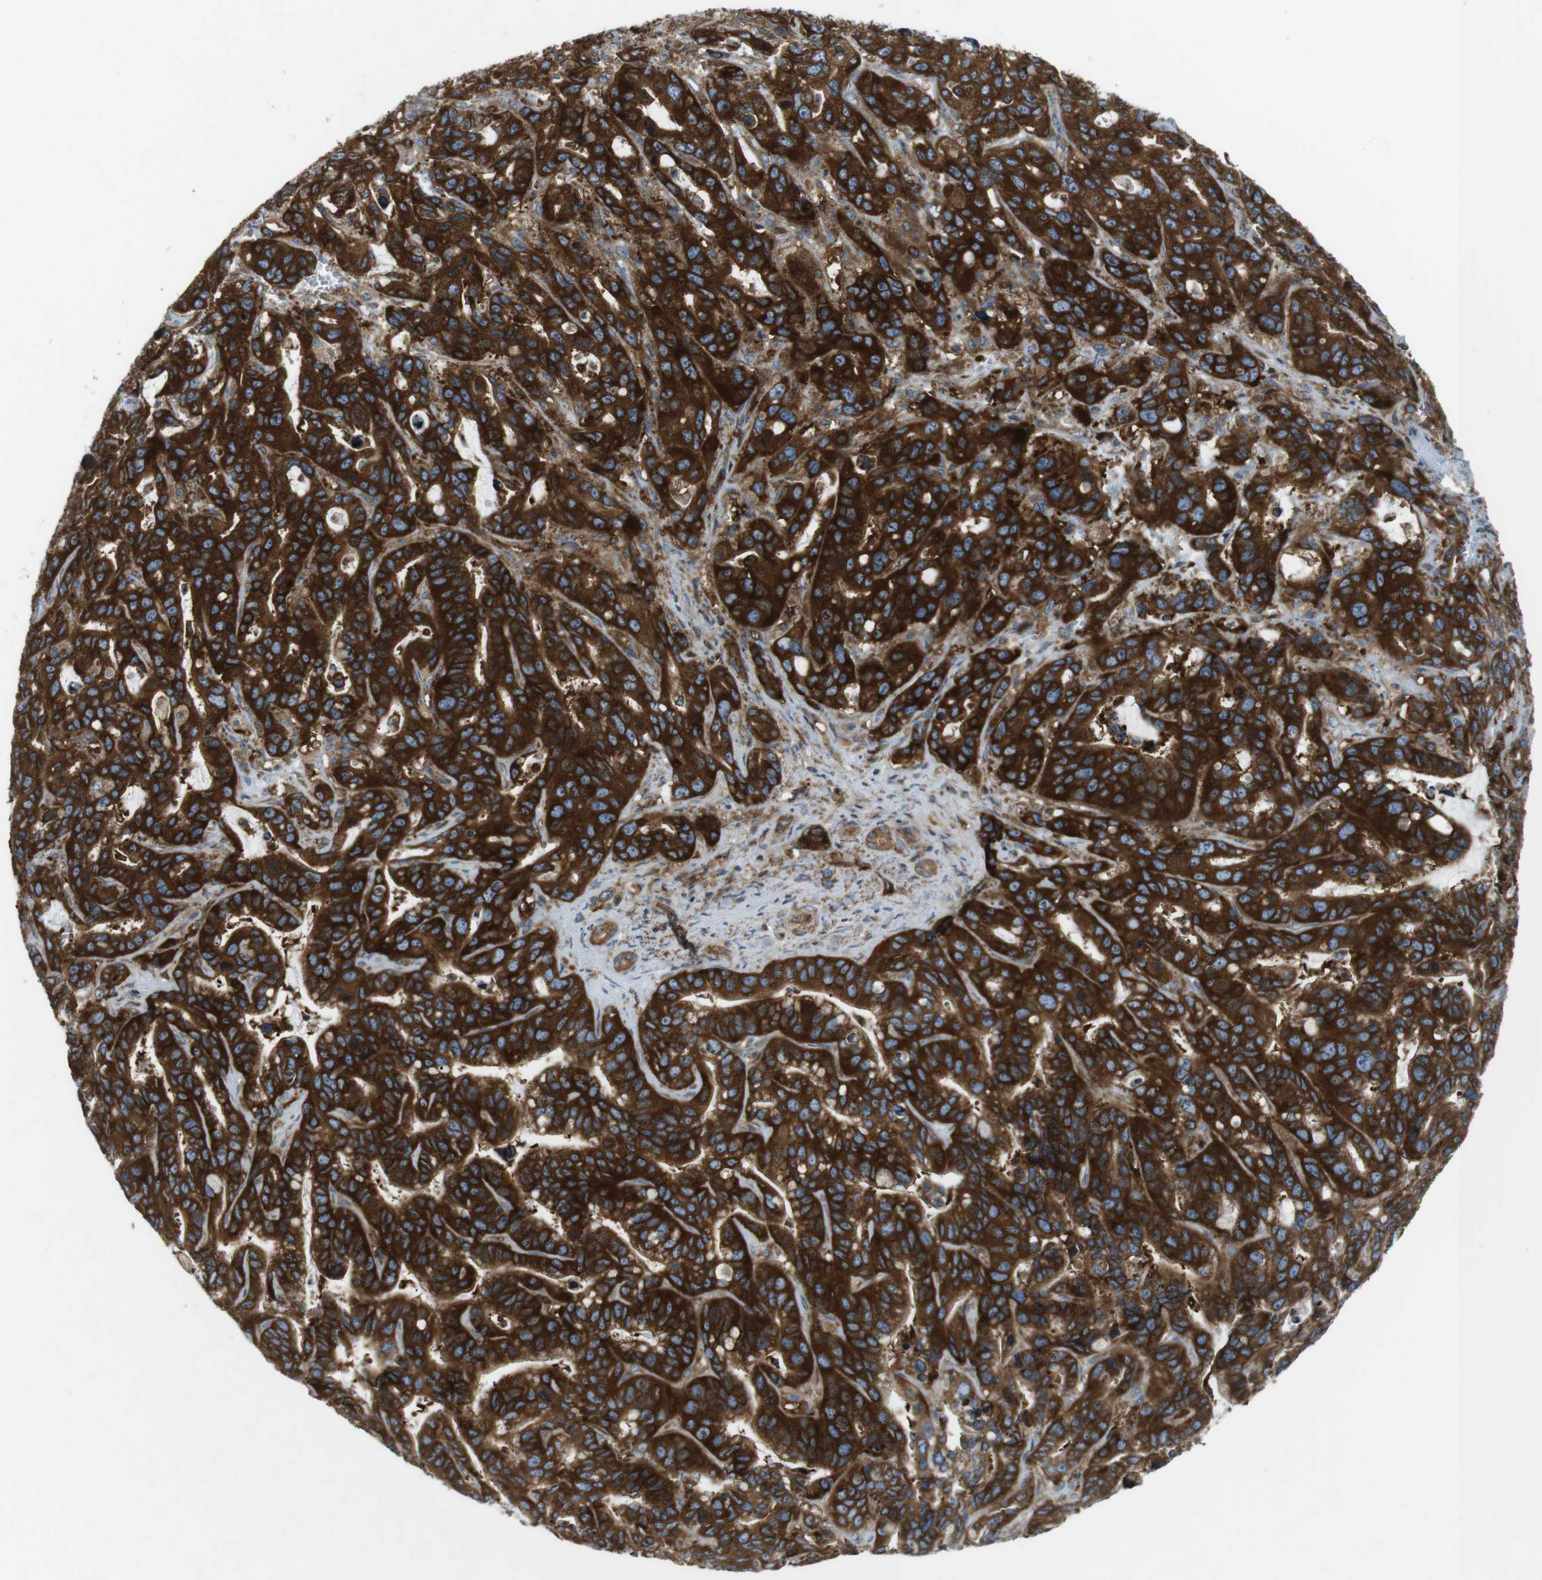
{"staining": {"intensity": "strong", "quantity": ">75%", "location": "cytoplasmic/membranous"}, "tissue": "liver cancer", "cell_type": "Tumor cells", "image_type": "cancer", "snomed": [{"axis": "morphology", "description": "Cholangiocarcinoma"}, {"axis": "topography", "description": "Liver"}], "caption": "Liver cancer (cholangiocarcinoma) tissue demonstrates strong cytoplasmic/membranous staining in about >75% of tumor cells, visualized by immunohistochemistry.", "gene": "FLII", "patient": {"sex": "female", "age": 65}}